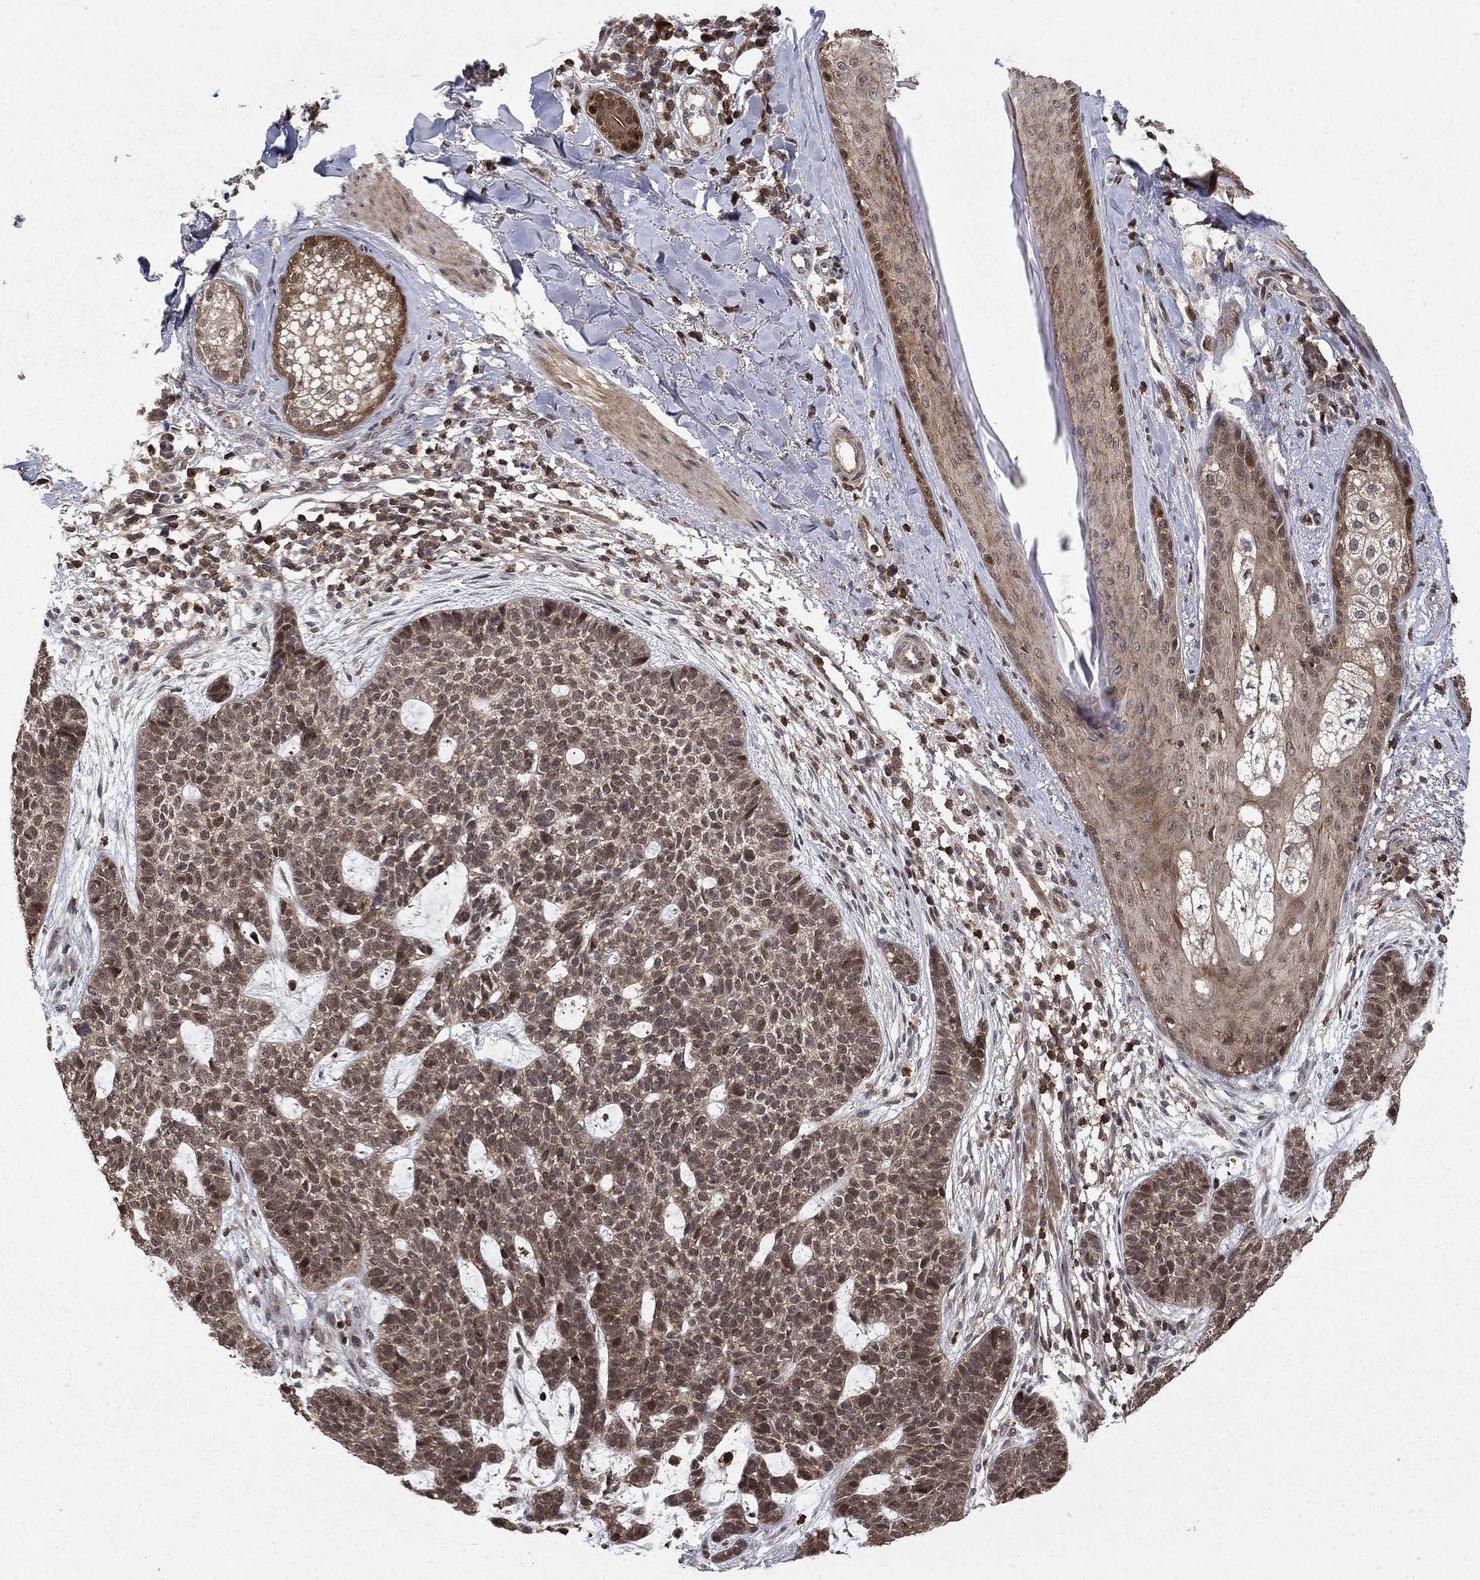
{"staining": {"intensity": "moderate", "quantity": "25%-75%", "location": "nuclear"}, "tissue": "skin cancer", "cell_type": "Tumor cells", "image_type": "cancer", "snomed": [{"axis": "morphology", "description": "Squamous cell carcinoma, NOS"}, {"axis": "topography", "description": "Skin"}], "caption": "This is a photomicrograph of immunohistochemistry (IHC) staining of skin squamous cell carcinoma, which shows moderate positivity in the nuclear of tumor cells.", "gene": "CCDC66", "patient": {"sex": "male", "age": 88}}